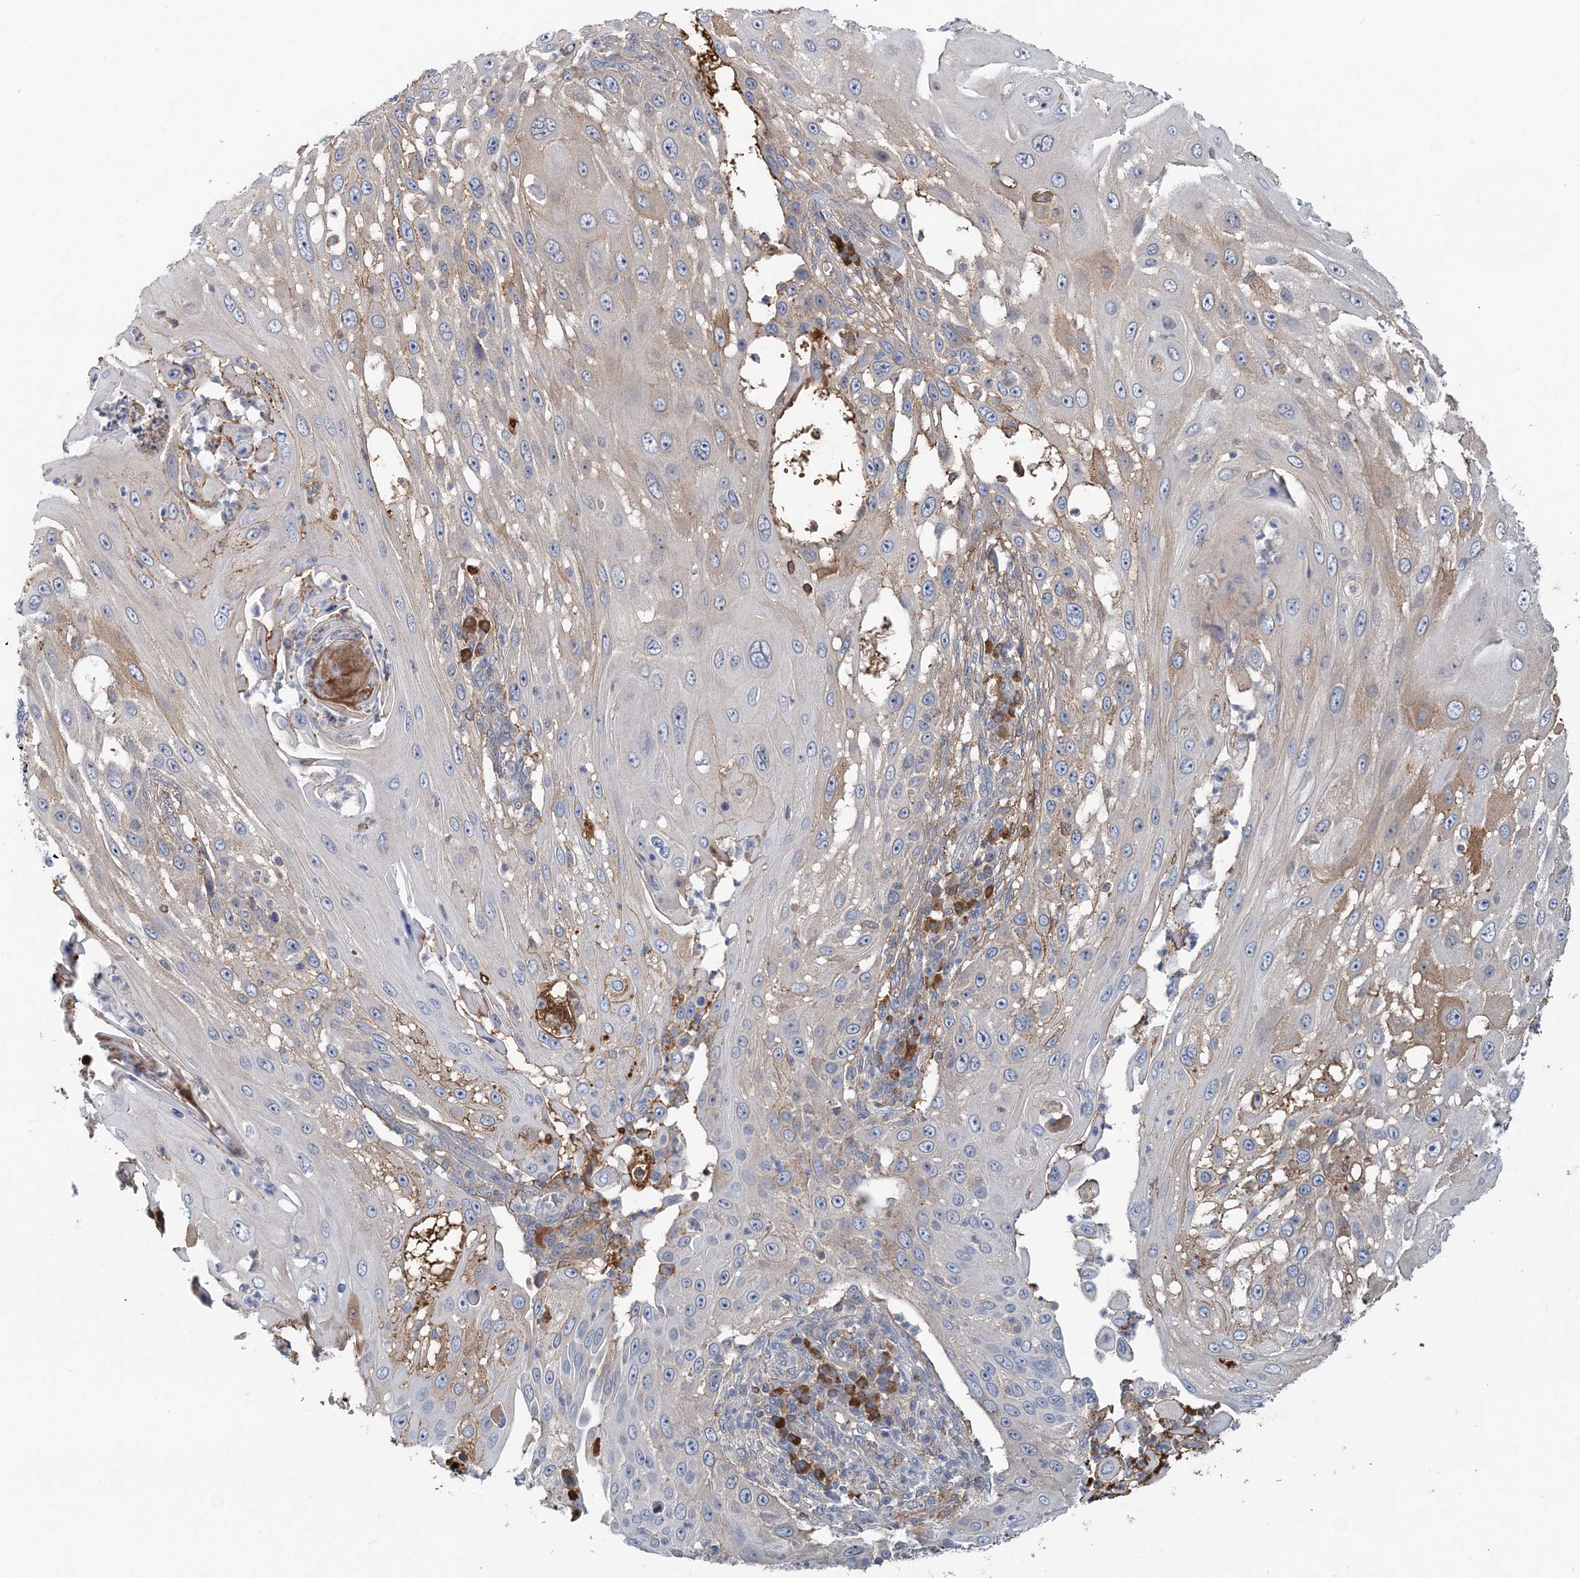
{"staining": {"intensity": "negative", "quantity": "none", "location": "none"}, "tissue": "skin cancer", "cell_type": "Tumor cells", "image_type": "cancer", "snomed": [{"axis": "morphology", "description": "Squamous cell carcinoma, NOS"}, {"axis": "topography", "description": "Skin"}], "caption": "This is an IHC image of human skin squamous cell carcinoma. There is no staining in tumor cells.", "gene": "RNF25", "patient": {"sex": "female", "age": 44}}